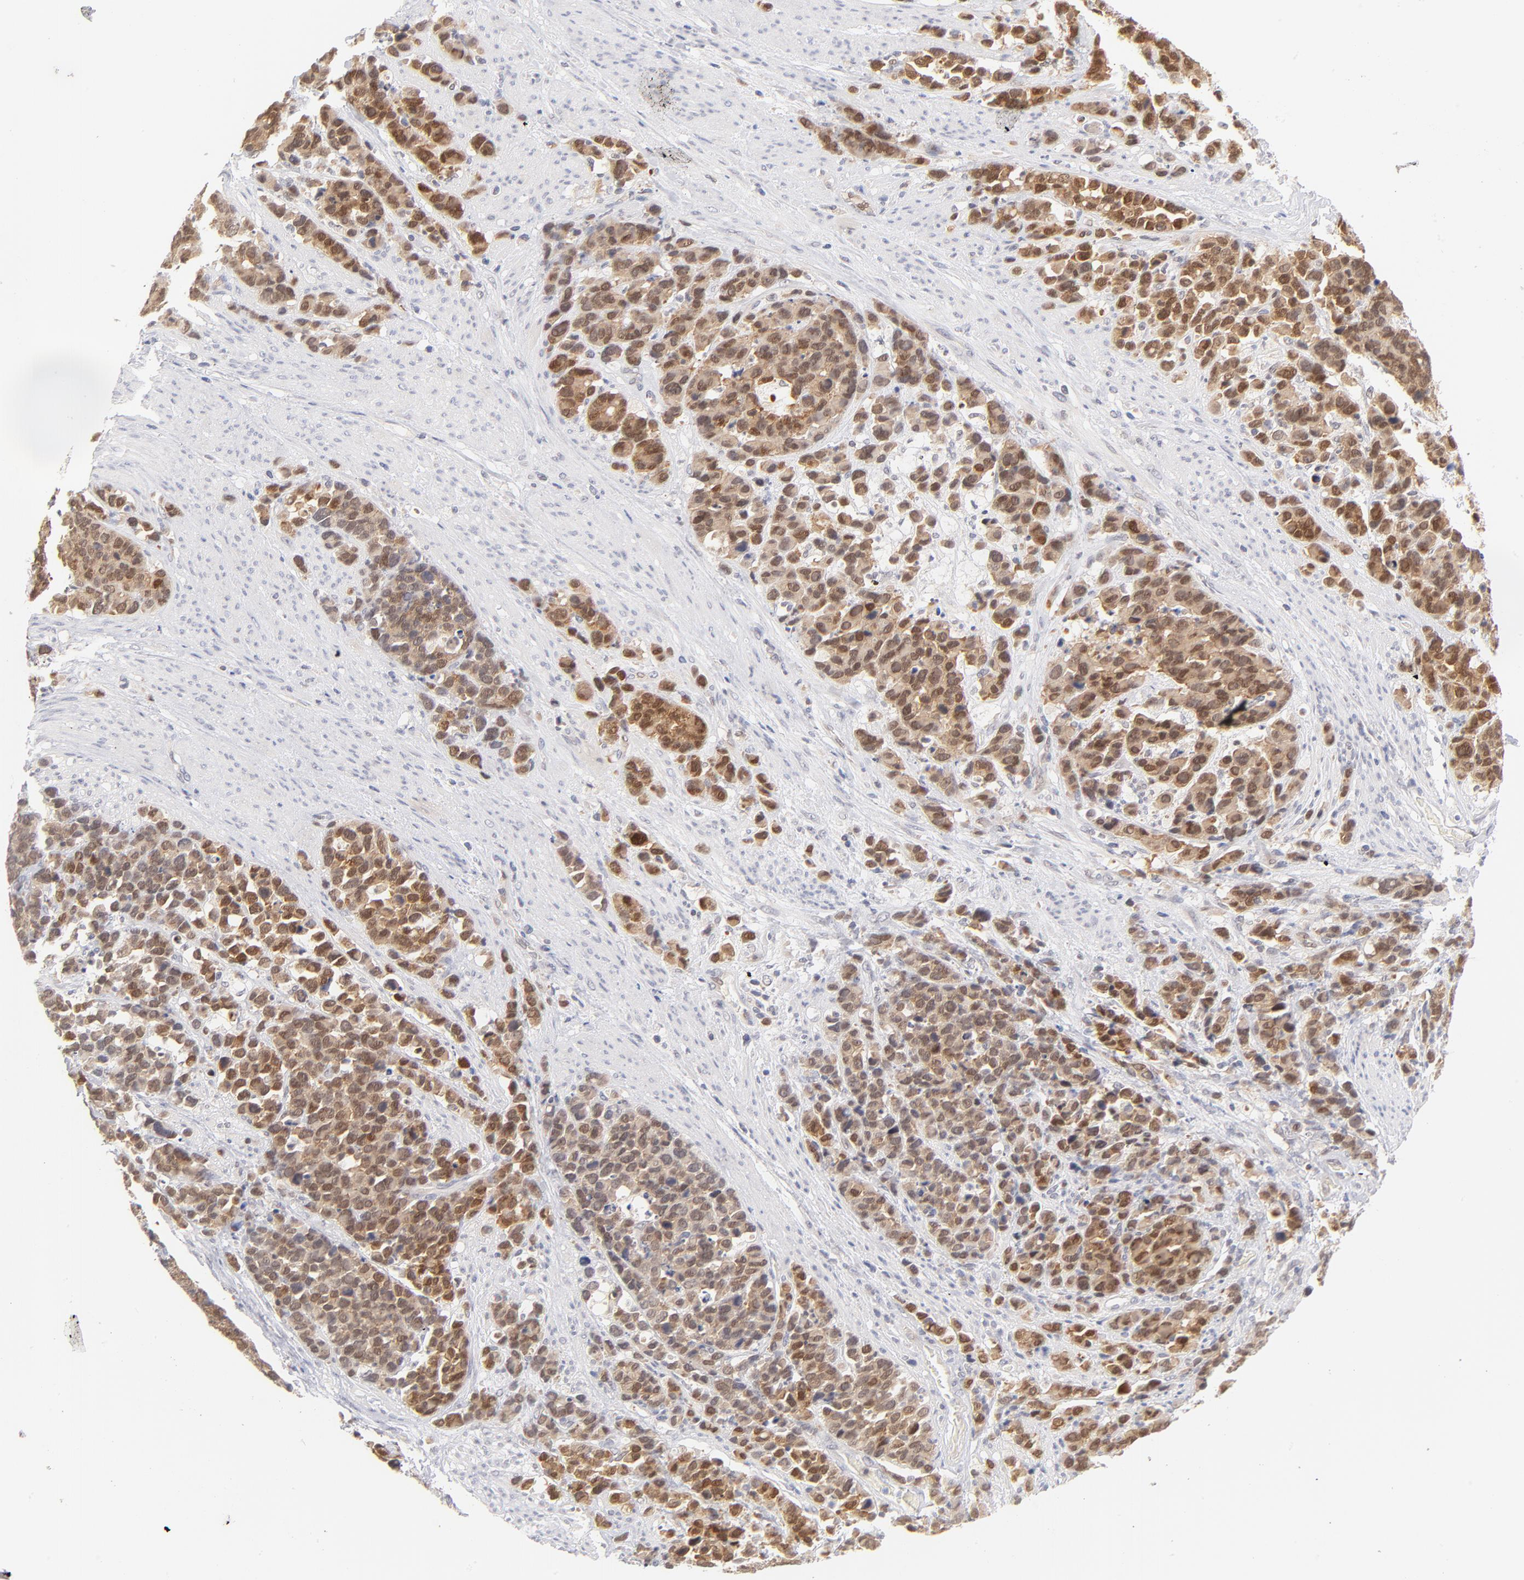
{"staining": {"intensity": "moderate", "quantity": ">75%", "location": "cytoplasmic/membranous,nuclear"}, "tissue": "stomach cancer", "cell_type": "Tumor cells", "image_type": "cancer", "snomed": [{"axis": "morphology", "description": "Adenocarcinoma, NOS"}, {"axis": "topography", "description": "Stomach, upper"}], "caption": "A high-resolution image shows immunohistochemistry (IHC) staining of stomach adenocarcinoma, which shows moderate cytoplasmic/membranous and nuclear expression in about >75% of tumor cells.", "gene": "CASP6", "patient": {"sex": "male", "age": 71}}